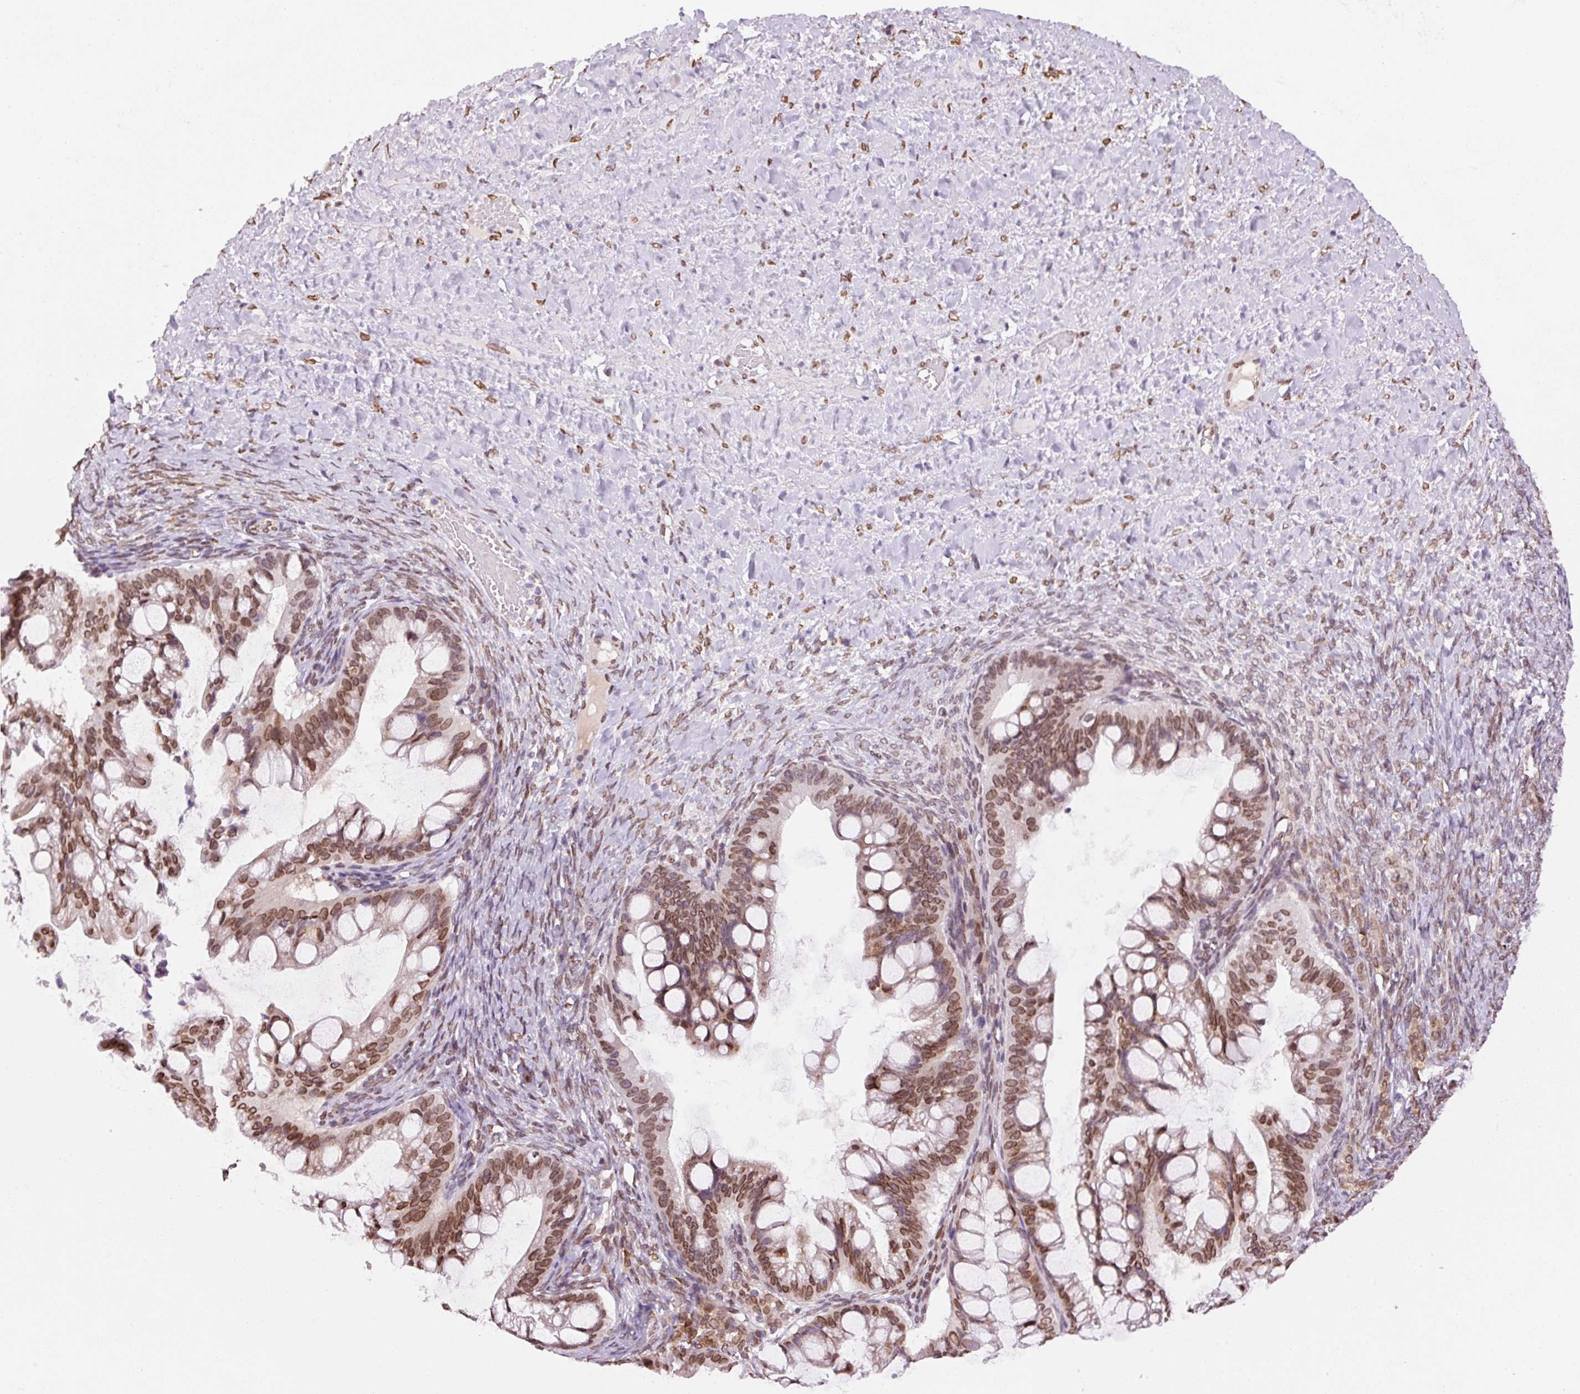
{"staining": {"intensity": "moderate", "quantity": ">75%", "location": "cytoplasmic/membranous,nuclear"}, "tissue": "ovarian cancer", "cell_type": "Tumor cells", "image_type": "cancer", "snomed": [{"axis": "morphology", "description": "Cystadenocarcinoma, mucinous, NOS"}, {"axis": "topography", "description": "Ovary"}], "caption": "This is a photomicrograph of immunohistochemistry staining of ovarian mucinous cystadenocarcinoma, which shows moderate expression in the cytoplasmic/membranous and nuclear of tumor cells.", "gene": "ZNF224", "patient": {"sex": "female", "age": 73}}